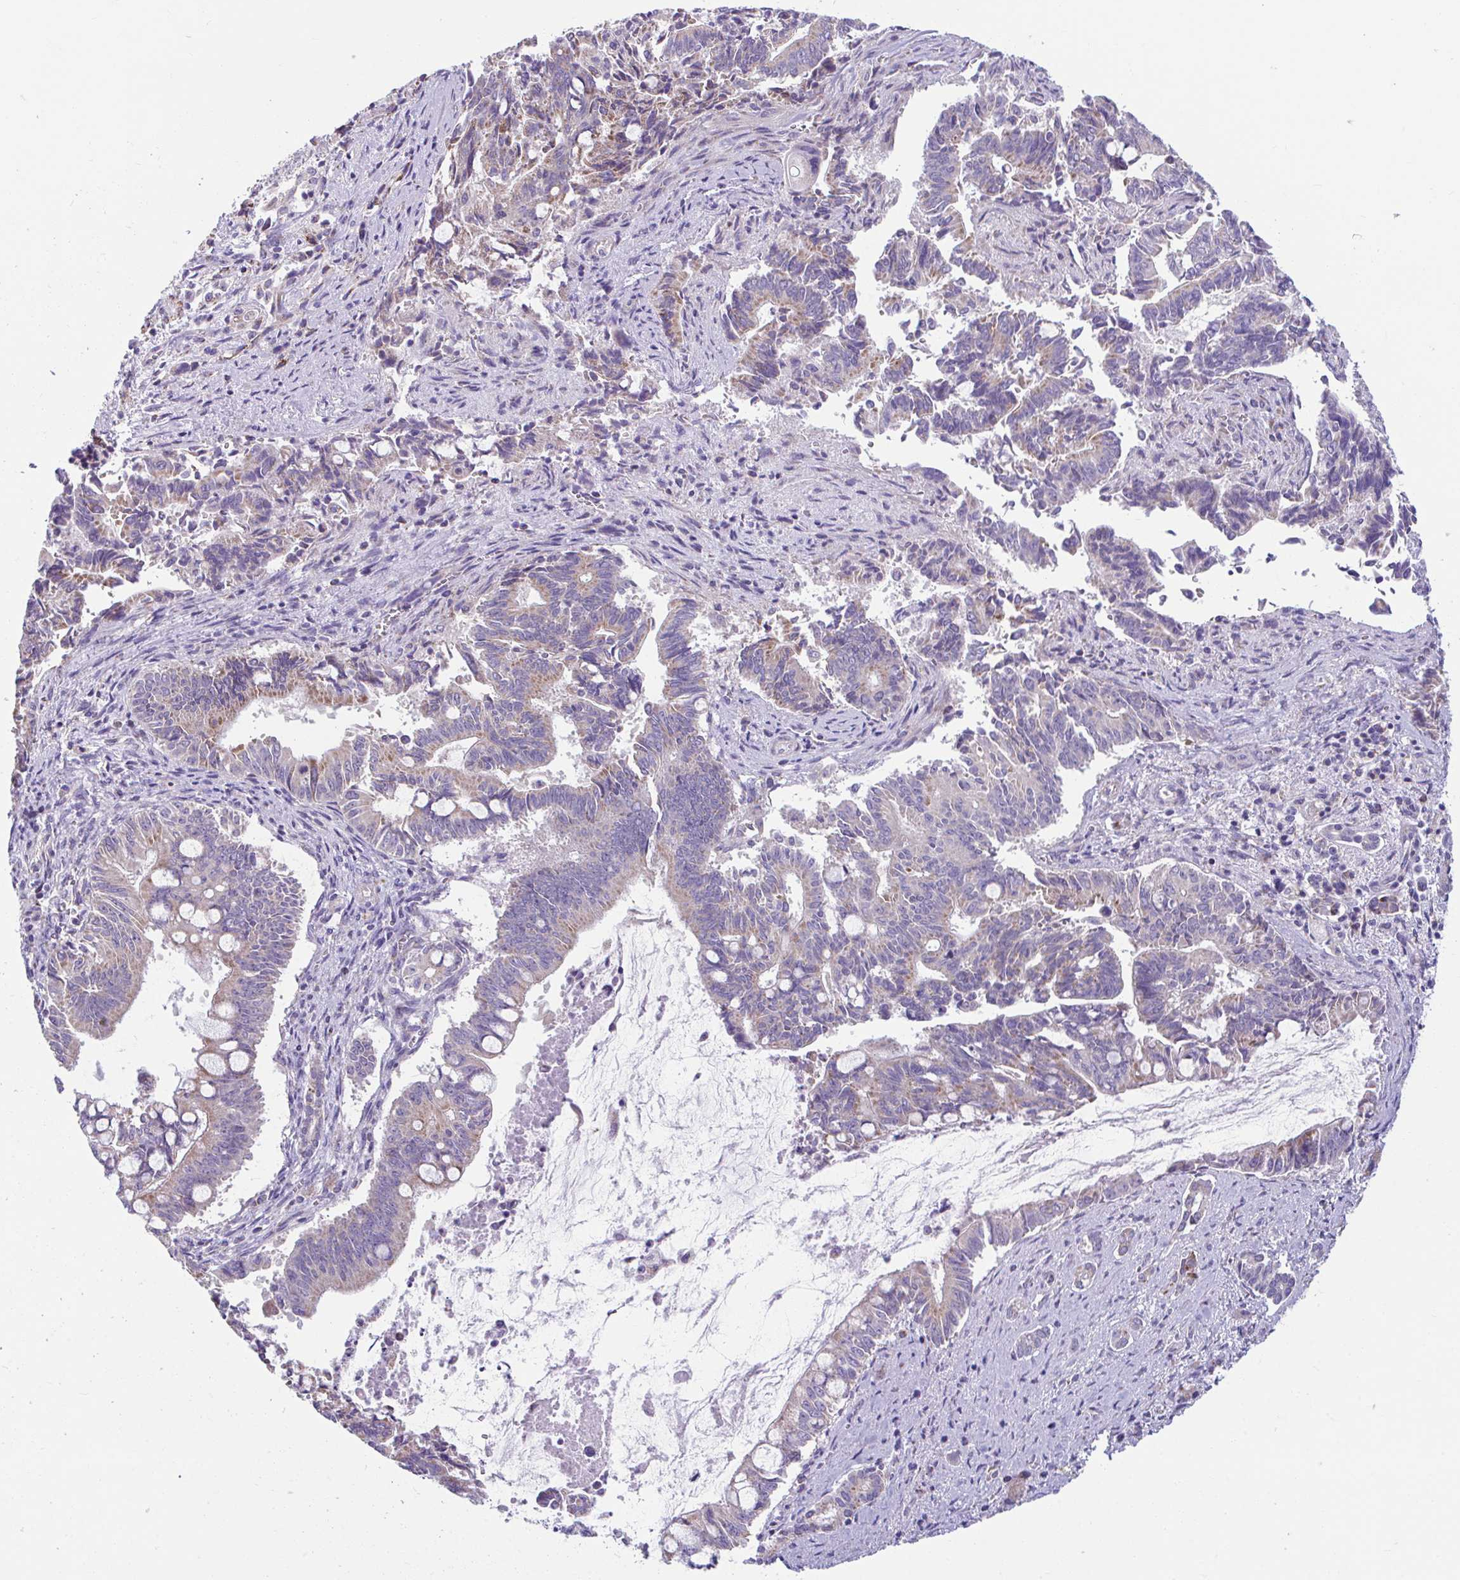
{"staining": {"intensity": "moderate", "quantity": "25%-75%", "location": "cytoplasmic/membranous"}, "tissue": "pancreatic cancer", "cell_type": "Tumor cells", "image_type": "cancer", "snomed": [{"axis": "morphology", "description": "Adenocarcinoma, NOS"}, {"axis": "topography", "description": "Pancreas"}], "caption": "Immunohistochemistry (IHC) histopathology image of pancreatic cancer stained for a protein (brown), which exhibits medium levels of moderate cytoplasmic/membranous positivity in about 25%-75% of tumor cells.", "gene": "OR13A1", "patient": {"sex": "male", "age": 68}}